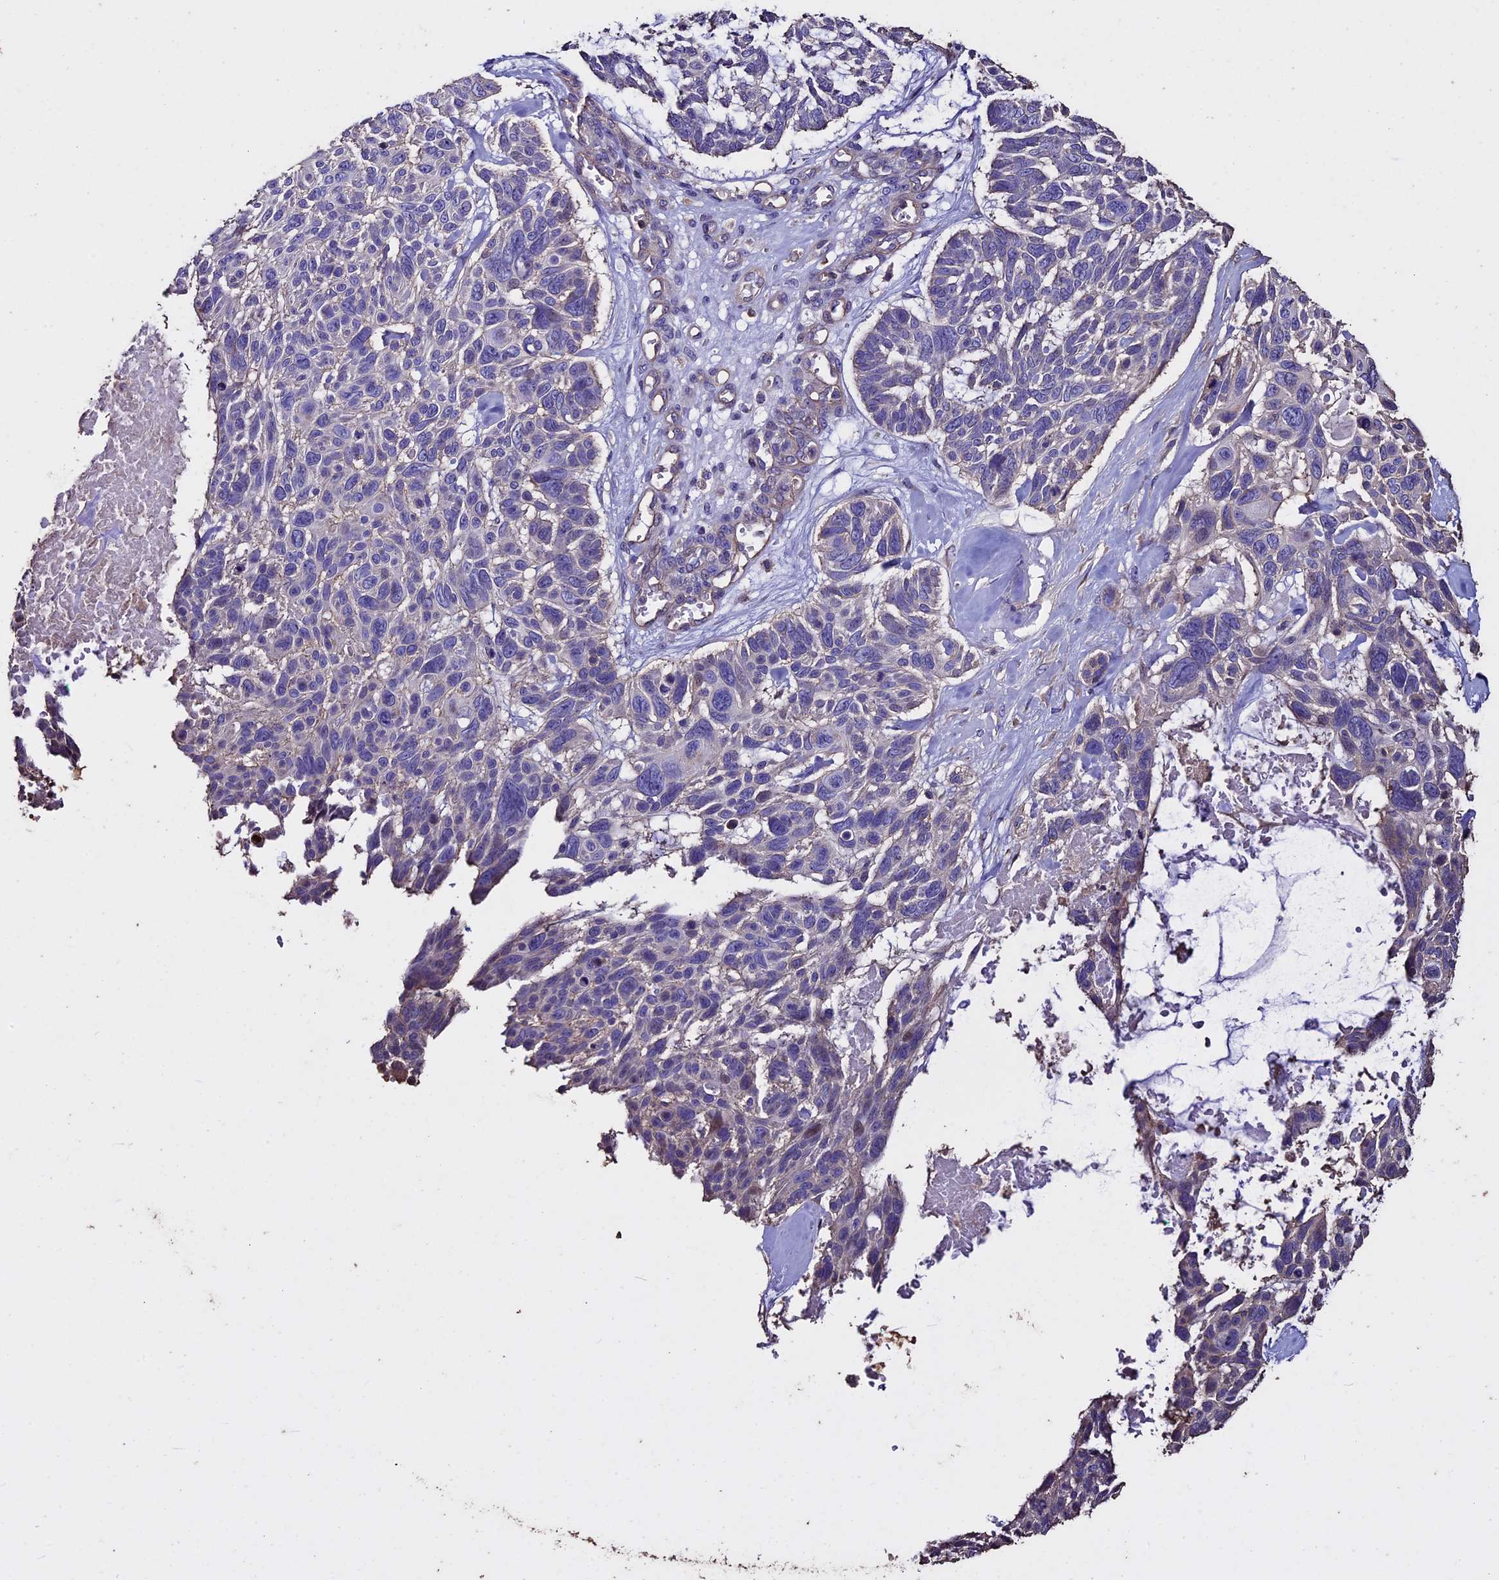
{"staining": {"intensity": "negative", "quantity": "none", "location": "none"}, "tissue": "skin cancer", "cell_type": "Tumor cells", "image_type": "cancer", "snomed": [{"axis": "morphology", "description": "Basal cell carcinoma"}, {"axis": "topography", "description": "Skin"}], "caption": "DAB (3,3'-diaminobenzidine) immunohistochemical staining of skin basal cell carcinoma exhibits no significant expression in tumor cells.", "gene": "USB1", "patient": {"sex": "male", "age": 88}}